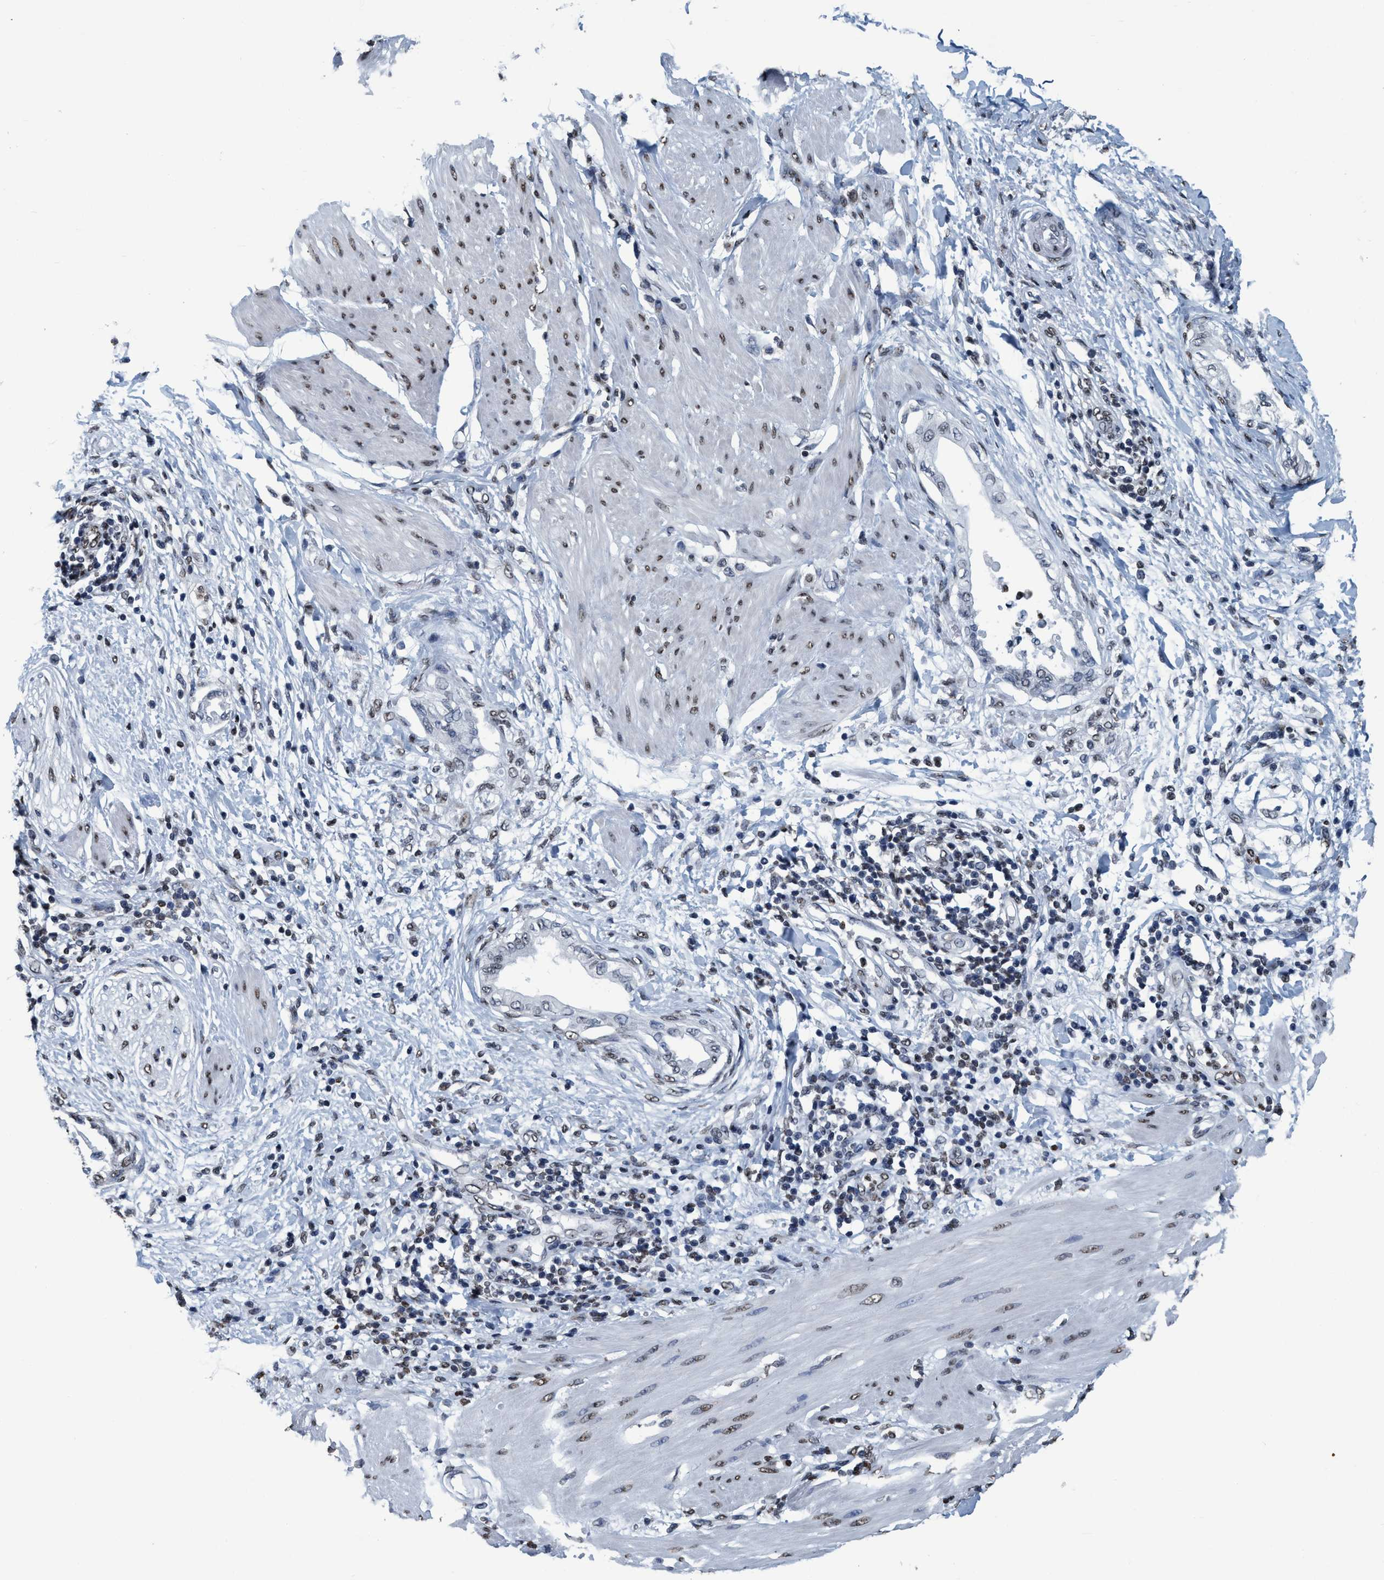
{"staining": {"intensity": "negative", "quantity": "none", "location": "none"}, "tissue": "pancreatic cancer", "cell_type": "Tumor cells", "image_type": "cancer", "snomed": [{"axis": "morphology", "description": "Normal tissue, NOS"}, {"axis": "morphology", "description": "Adenocarcinoma, NOS"}, {"axis": "topography", "description": "Pancreas"}, {"axis": "topography", "description": "Duodenum"}], "caption": "Immunohistochemistry image of neoplastic tissue: human adenocarcinoma (pancreatic) stained with DAB exhibits no significant protein expression in tumor cells.", "gene": "CCNE2", "patient": {"sex": "female", "age": 60}}